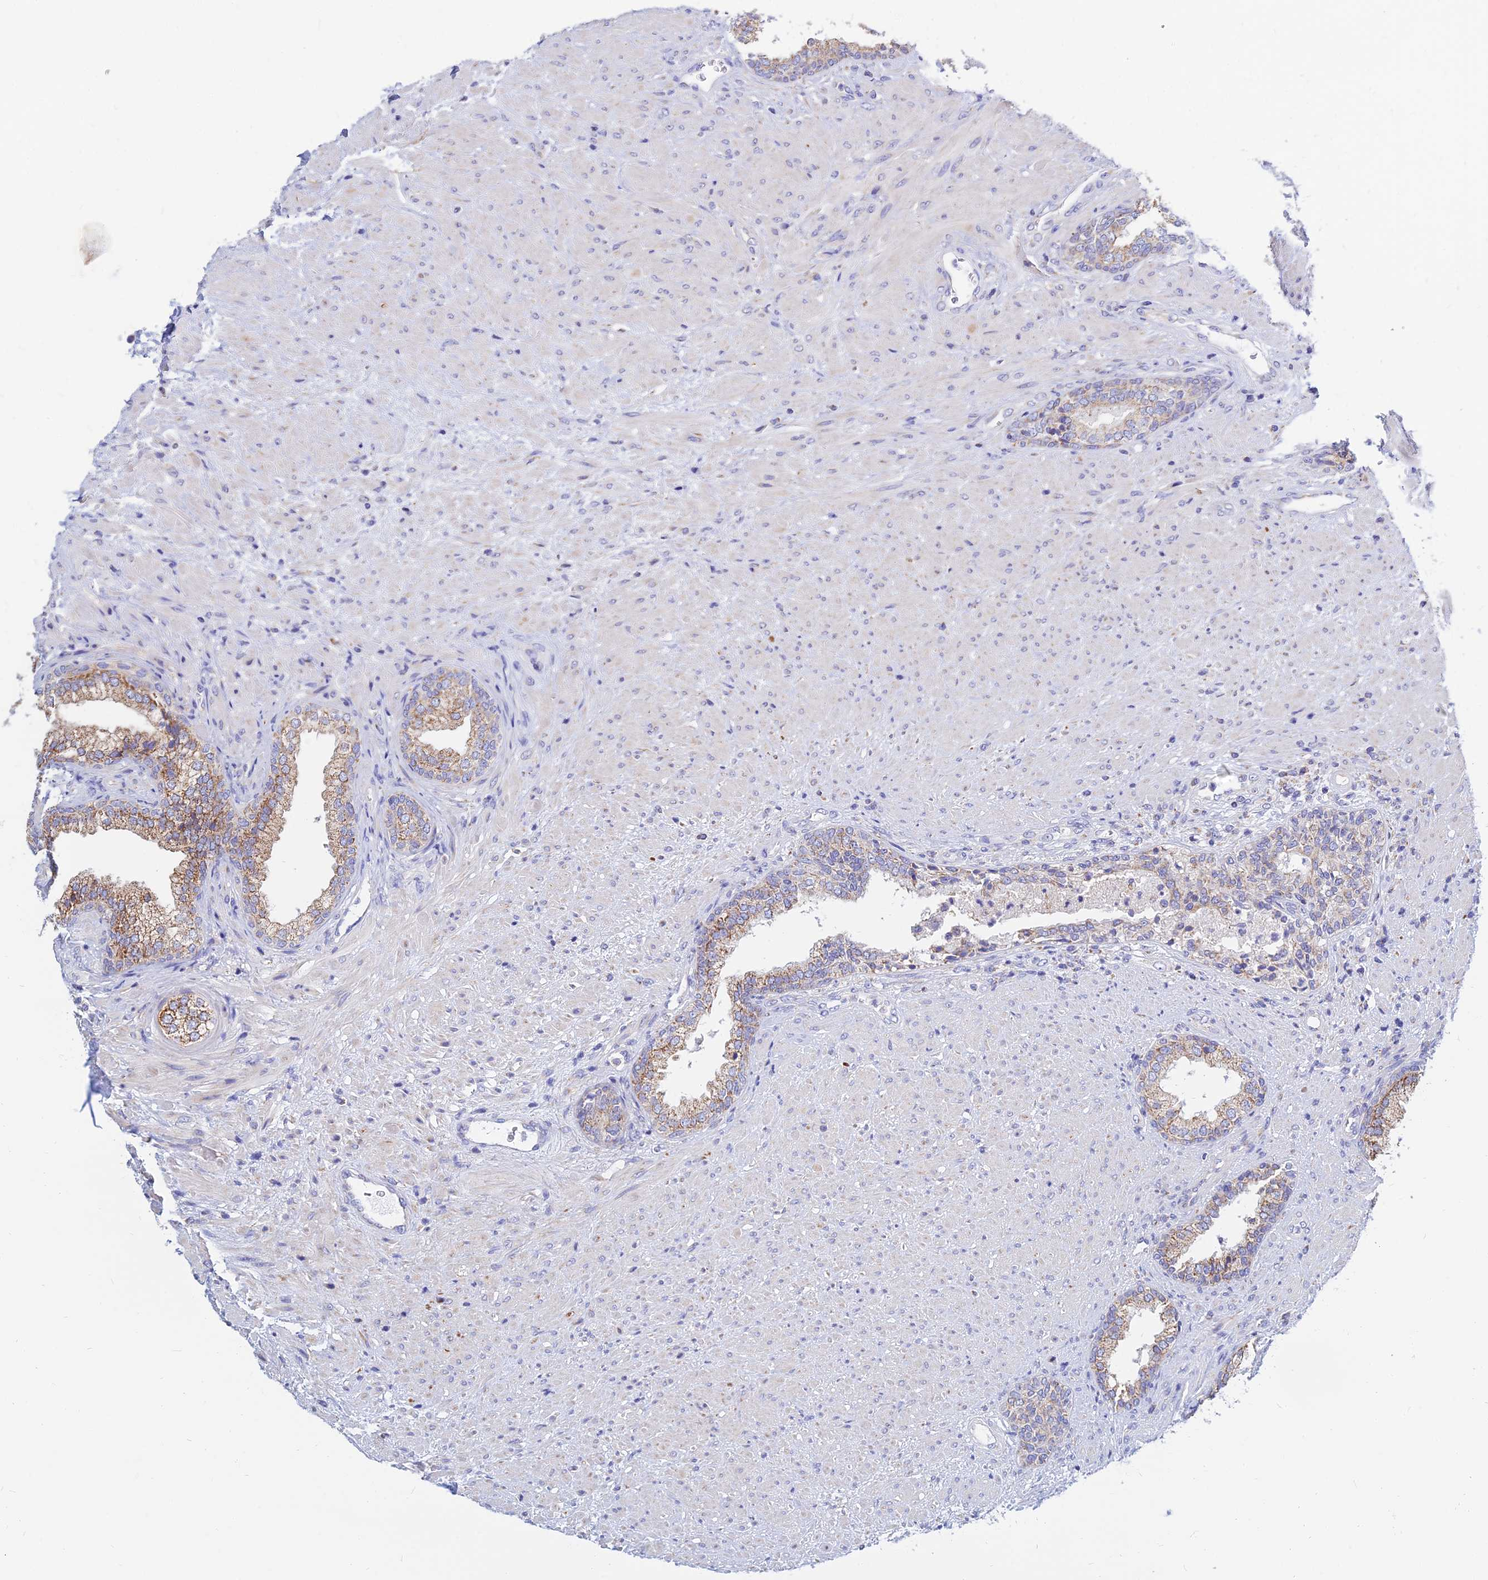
{"staining": {"intensity": "moderate", "quantity": ">75%", "location": "cytoplasmic/membranous"}, "tissue": "prostate", "cell_type": "Glandular cells", "image_type": "normal", "snomed": [{"axis": "morphology", "description": "Normal tissue, NOS"}, {"axis": "topography", "description": "Prostate"}], "caption": "Brown immunohistochemical staining in unremarkable human prostate reveals moderate cytoplasmic/membranous staining in approximately >75% of glandular cells. Ihc stains the protein of interest in brown and the nuclei are stained blue.", "gene": "MGST1", "patient": {"sex": "male", "age": 76}}